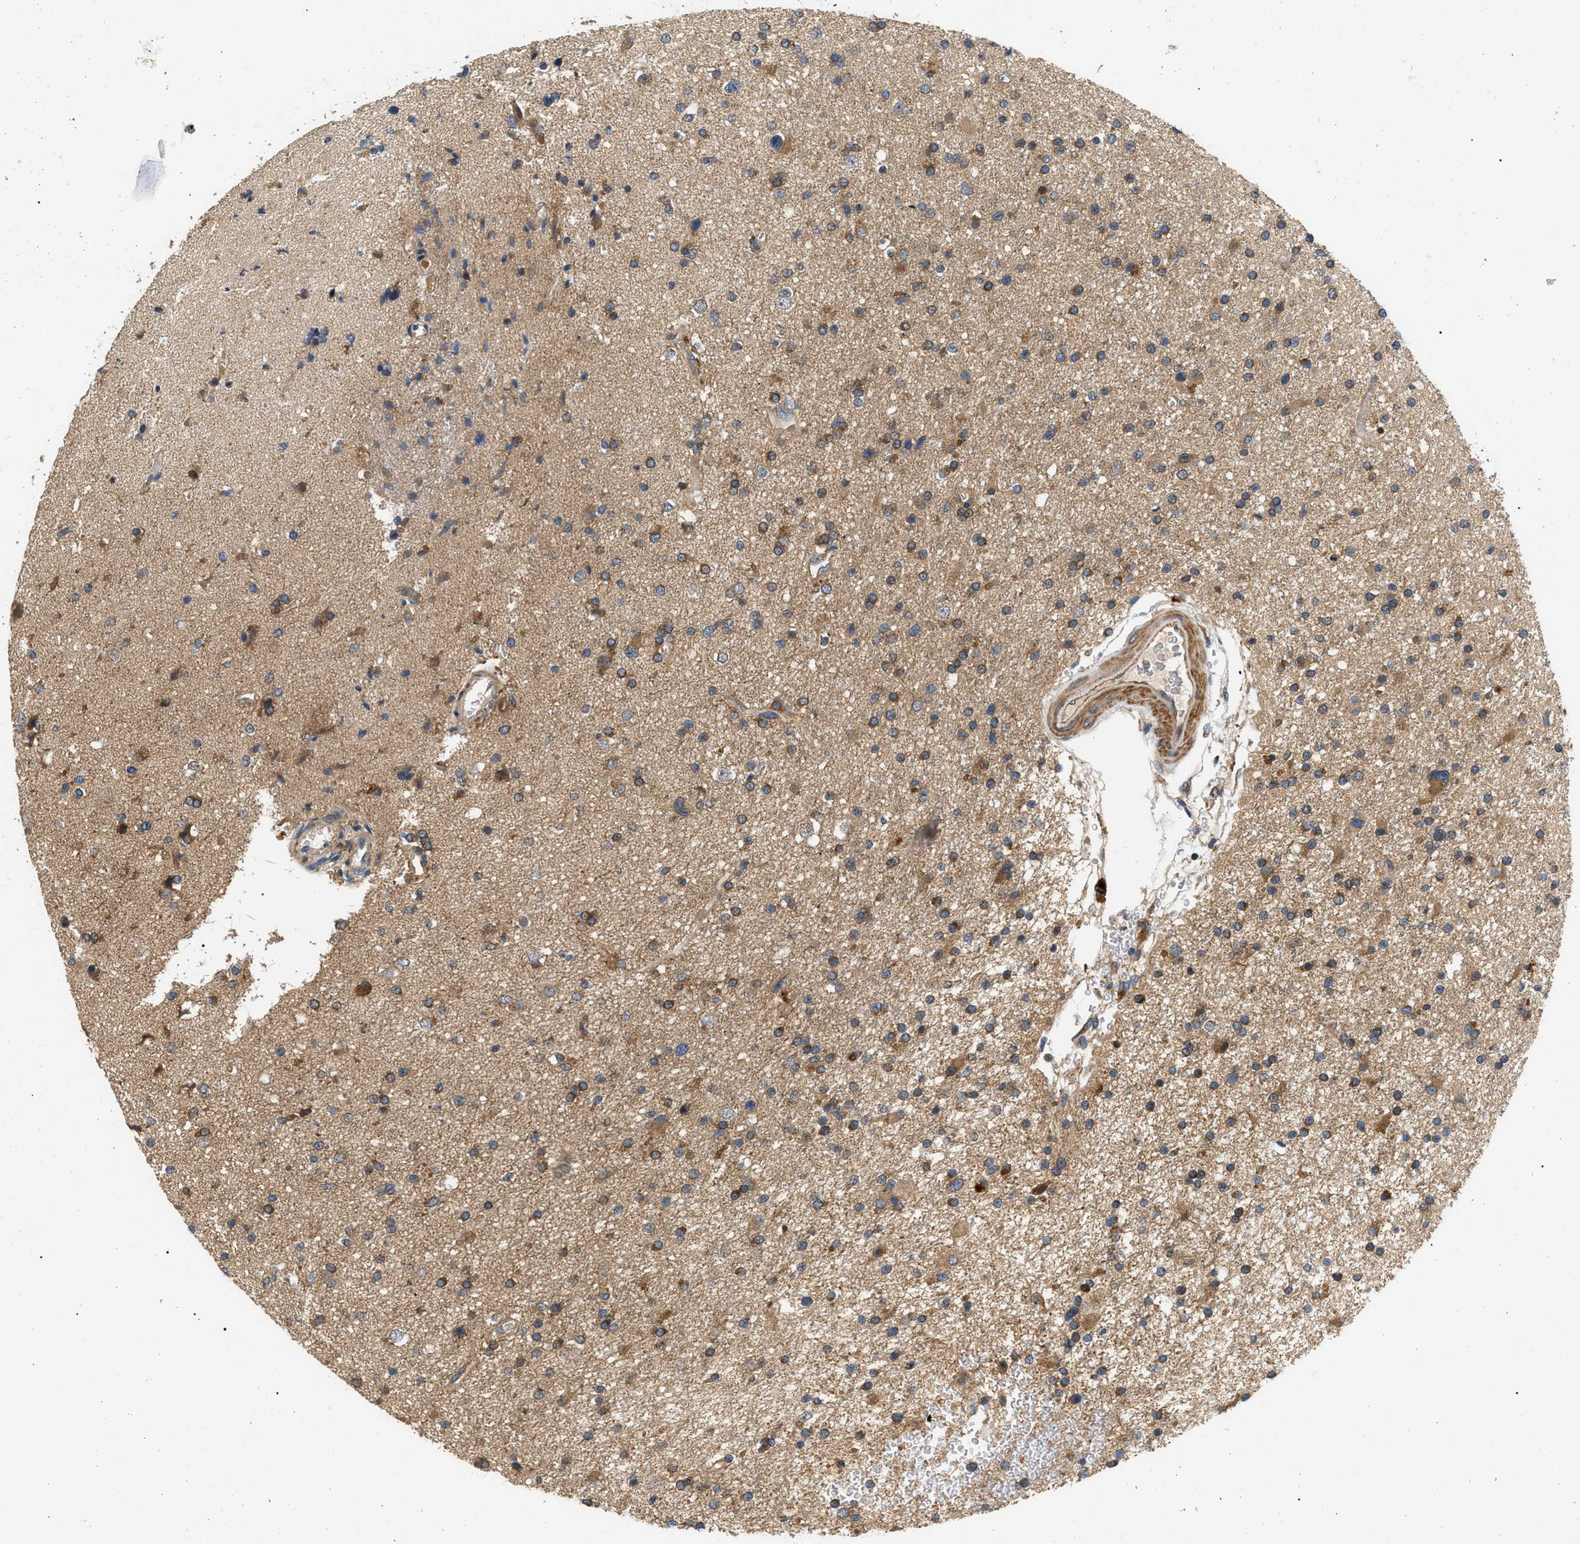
{"staining": {"intensity": "moderate", "quantity": ">75%", "location": "cytoplasmic/membranous"}, "tissue": "glioma", "cell_type": "Tumor cells", "image_type": "cancer", "snomed": [{"axis": "morphology", "description": "Glioma, malignant, High grade"}, {"axis": "topography", "description": "Brain"}], "caption": "Malignant high-grade glioma stained for a protein (brown) reveals moderate cytoplasmic/membranous positive expression in approximately >75% of tumor cells.", "gene": "PPM1B", "patient": {"sex": "male", "age": 33}}